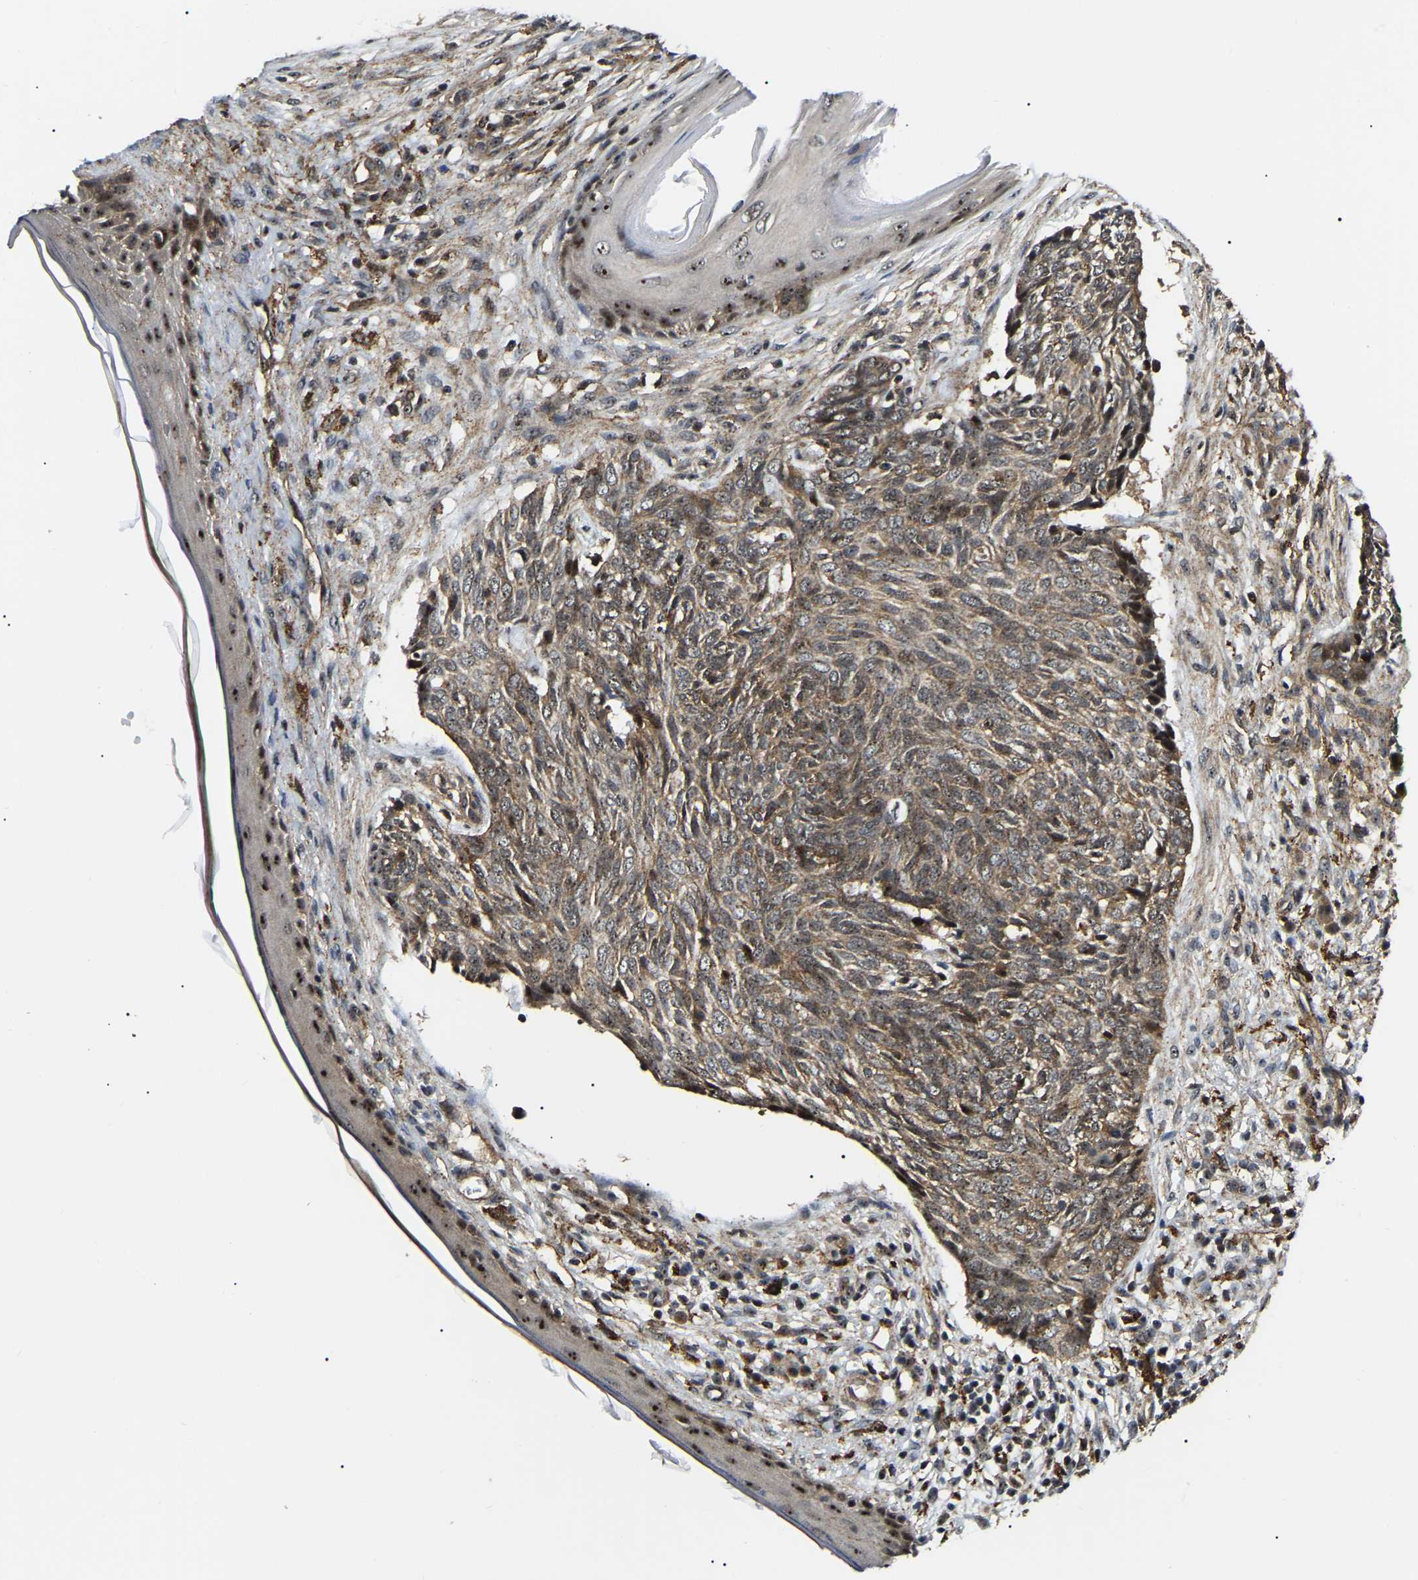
{"staining": {"intensity": "moderate", "quantity": ">75%", "location": "cytoplasmic/membranous,nuclear"}, "tissue": "skin cancer", "cell_type": "Tumor cells", "image_type": "cancer", "snomed": [{"axis": "morphology", "description": "Basal cell carcinoma"}, {"axis": "topography", "description": "Skin"}], "caption": "Protein staining exhibits moderate cytoplasmic/membranous and nuclear positivity in approximately >75% of tumor cells in skin cancer.", "gene": "RRP1B", "patient": {"sex": "female", "age": 84}}